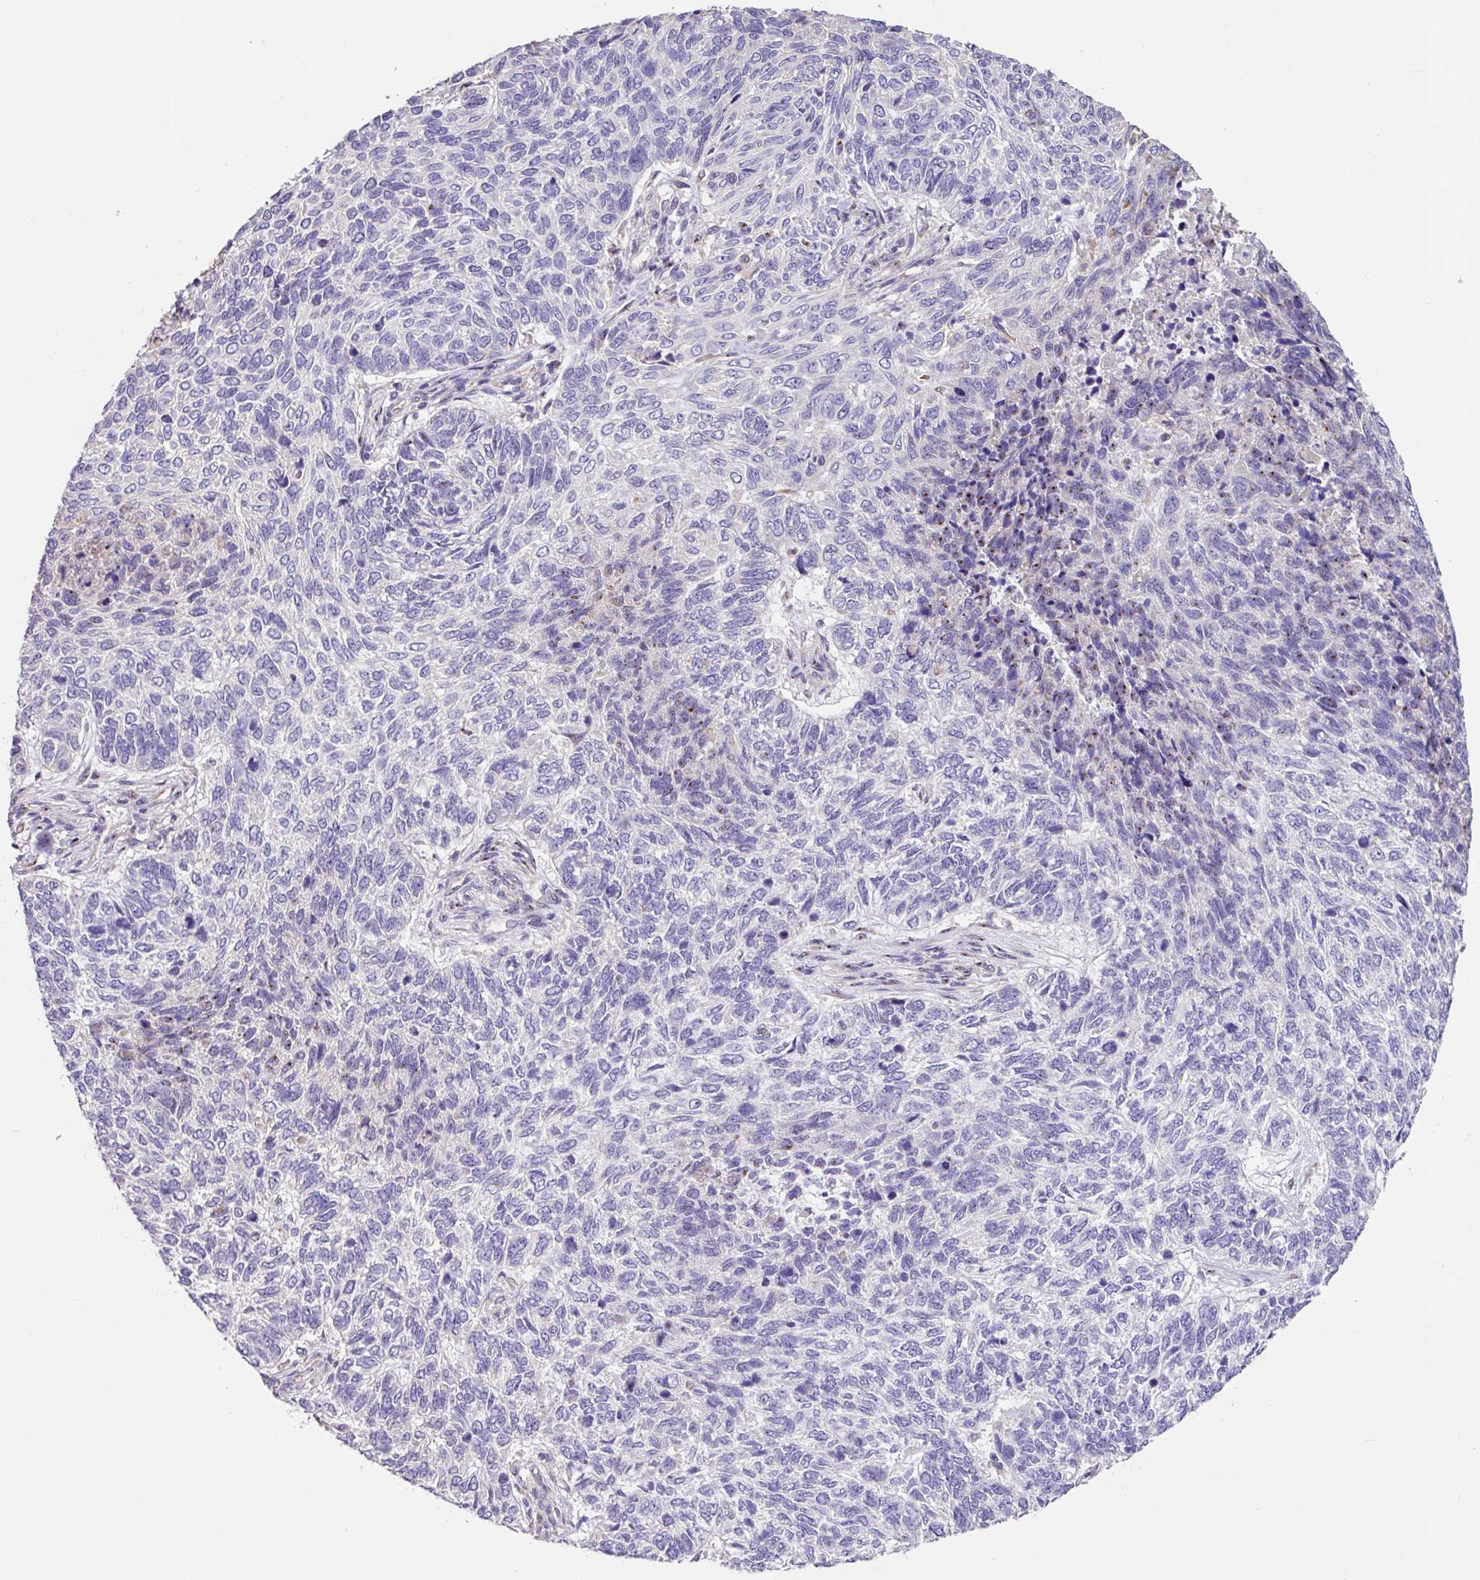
{"staining": {"intensity": "negative", "quantity": "none", "location": "none"}, "tissue": "skin cancer", "cell_type": "Tumor cells", "image_type": "cancer", "snomed": [{"axis": "morphology", "description": "Basal cell carcinoma"}, {"axis": "topography", "description": "Skin"}], "caption": "Skin basal cell carcinoma stained for a protein using immunohistochemistry (IHC) reveals no positivity tumor cells.", "gene": "ZG16", "patient": {"sex": "female", "age": 65}}